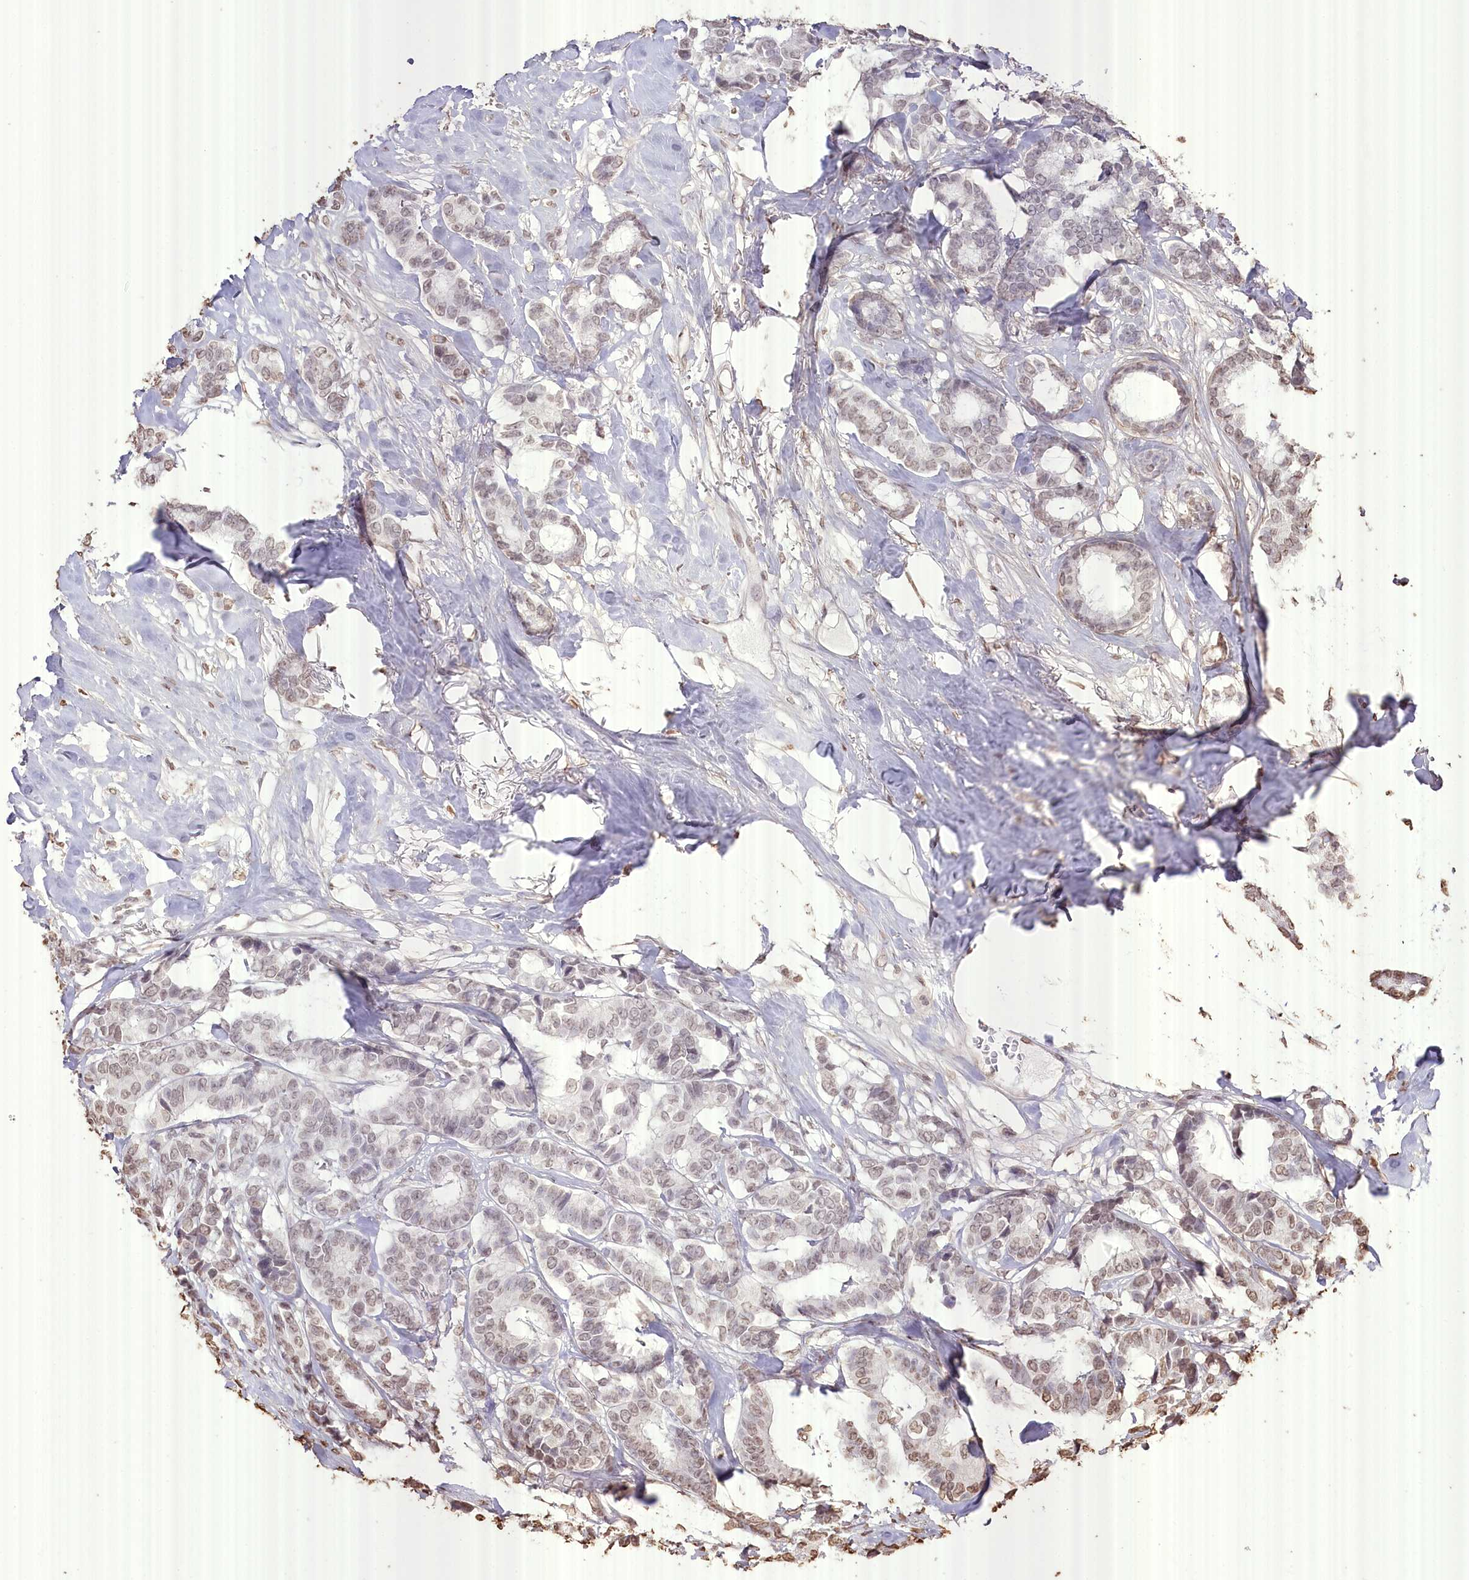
{"staining": {"intensity": "weak", "quantity": "25%-75%", "location": "nuclear"}, "tissue": "breast cancer", "cell_type": "Tumor cells", "image_type": "cancer", "snomed": [{"axis": "morphology", "description": "Duct carcinoma"}, {"axis": "topography", "description": "Breast"}], "caption": "Immunohistochemistry (IHC) photomicrograph of neoplastic tissue: human breast cancer (infiltrating ductal carcinoma) stained using immunohistochemistry (IHC) displays low levels of weak protein expression localized specifically in the nuclear of tumor cells, appearing as a nuclear brown color.", "gene": "SLC39A10", "patient": {"sex": "female", "age": 87}}